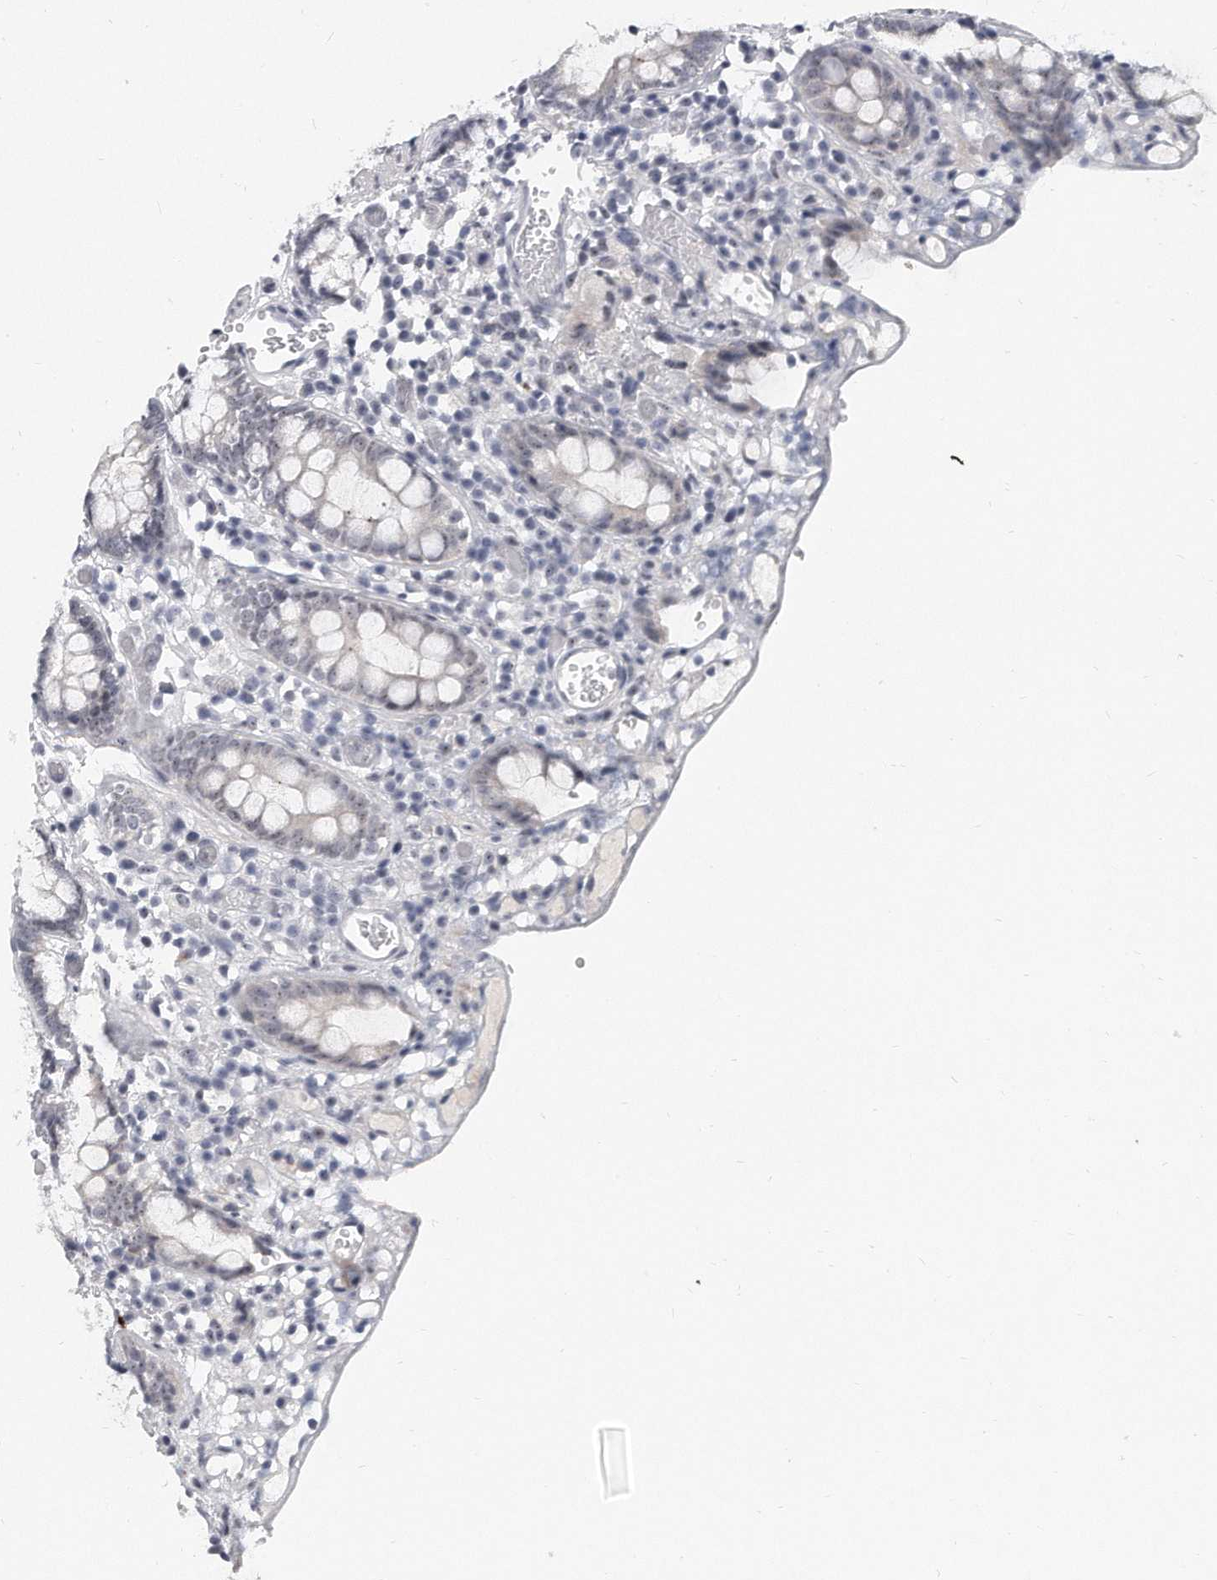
{"staining": {"intensity": "negative", "quantity": "none", "location": "none"}, "tissue": "colon", "cell_type": "Endothelial cells", "image_type": "normal", "snomed": [{"axis": "morphology", "description": "Normal tissue, NOS"}, {"axis": "topography", "description": "Colon"}], "caption": "Immunohistochemistry photomicrograph of normal human colon stained for a protein (brown), which reveals no staining in endothelial cells.", "gene": "TFCP2L1", "patient": {"sex": "male", "age": 14}}